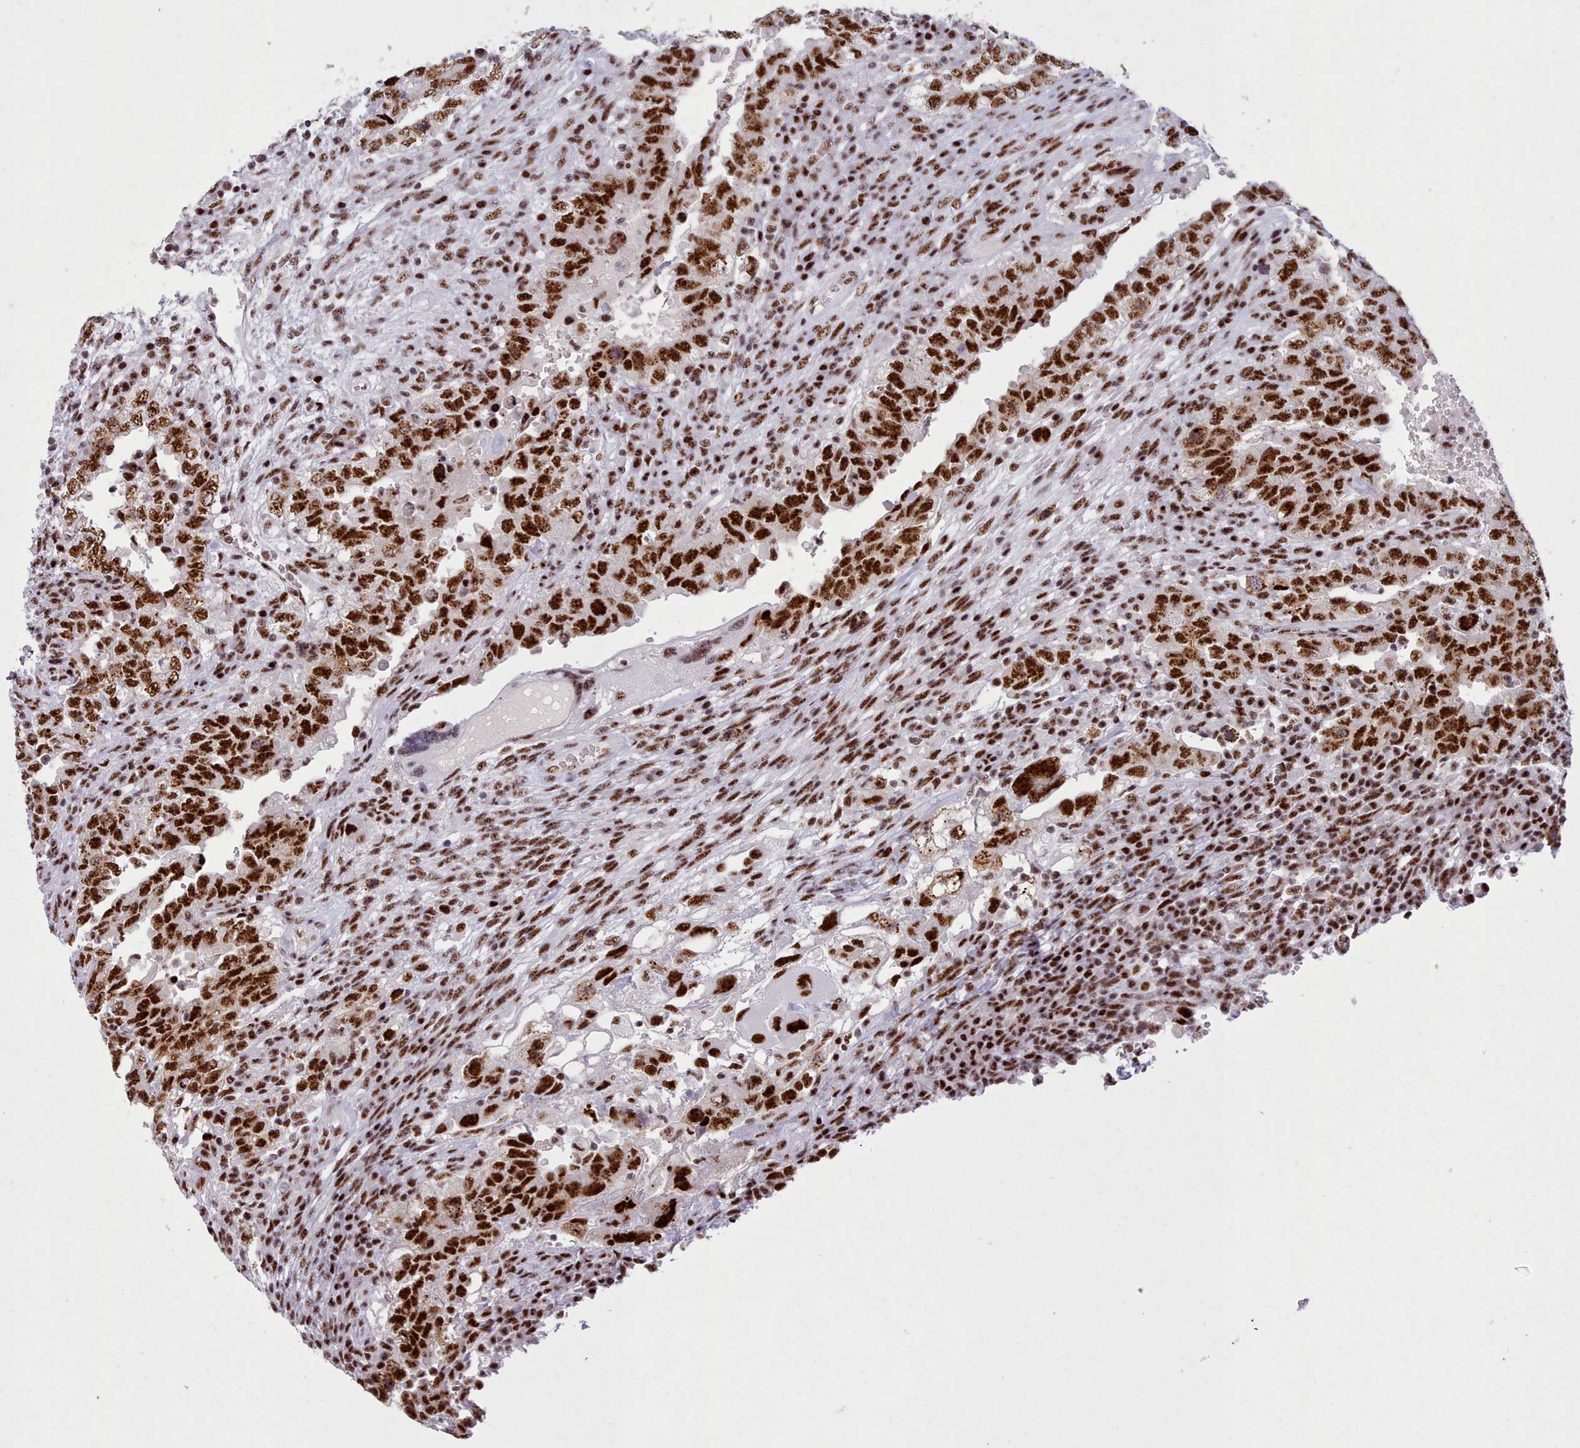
{"staining": {"intensity": "strong", "quantity": ">75%", "location": "nuclear"}, "tissue": "testis cancer", "cell_type": "Tumor cells", "image_type": "cancer", "snomed": [{"axis": "morphology", "description": "Carcinoma, Embryonal, NOS"}, {"axis": "topography", "description": "Testis"}], "caption": "Human testis cancer (embryonal carcinoma) stained with a protein marker exhibits strong staining in tumor cells.", "gene": "TMEM35B", "patient": {"sex": "male", "age": 26}}